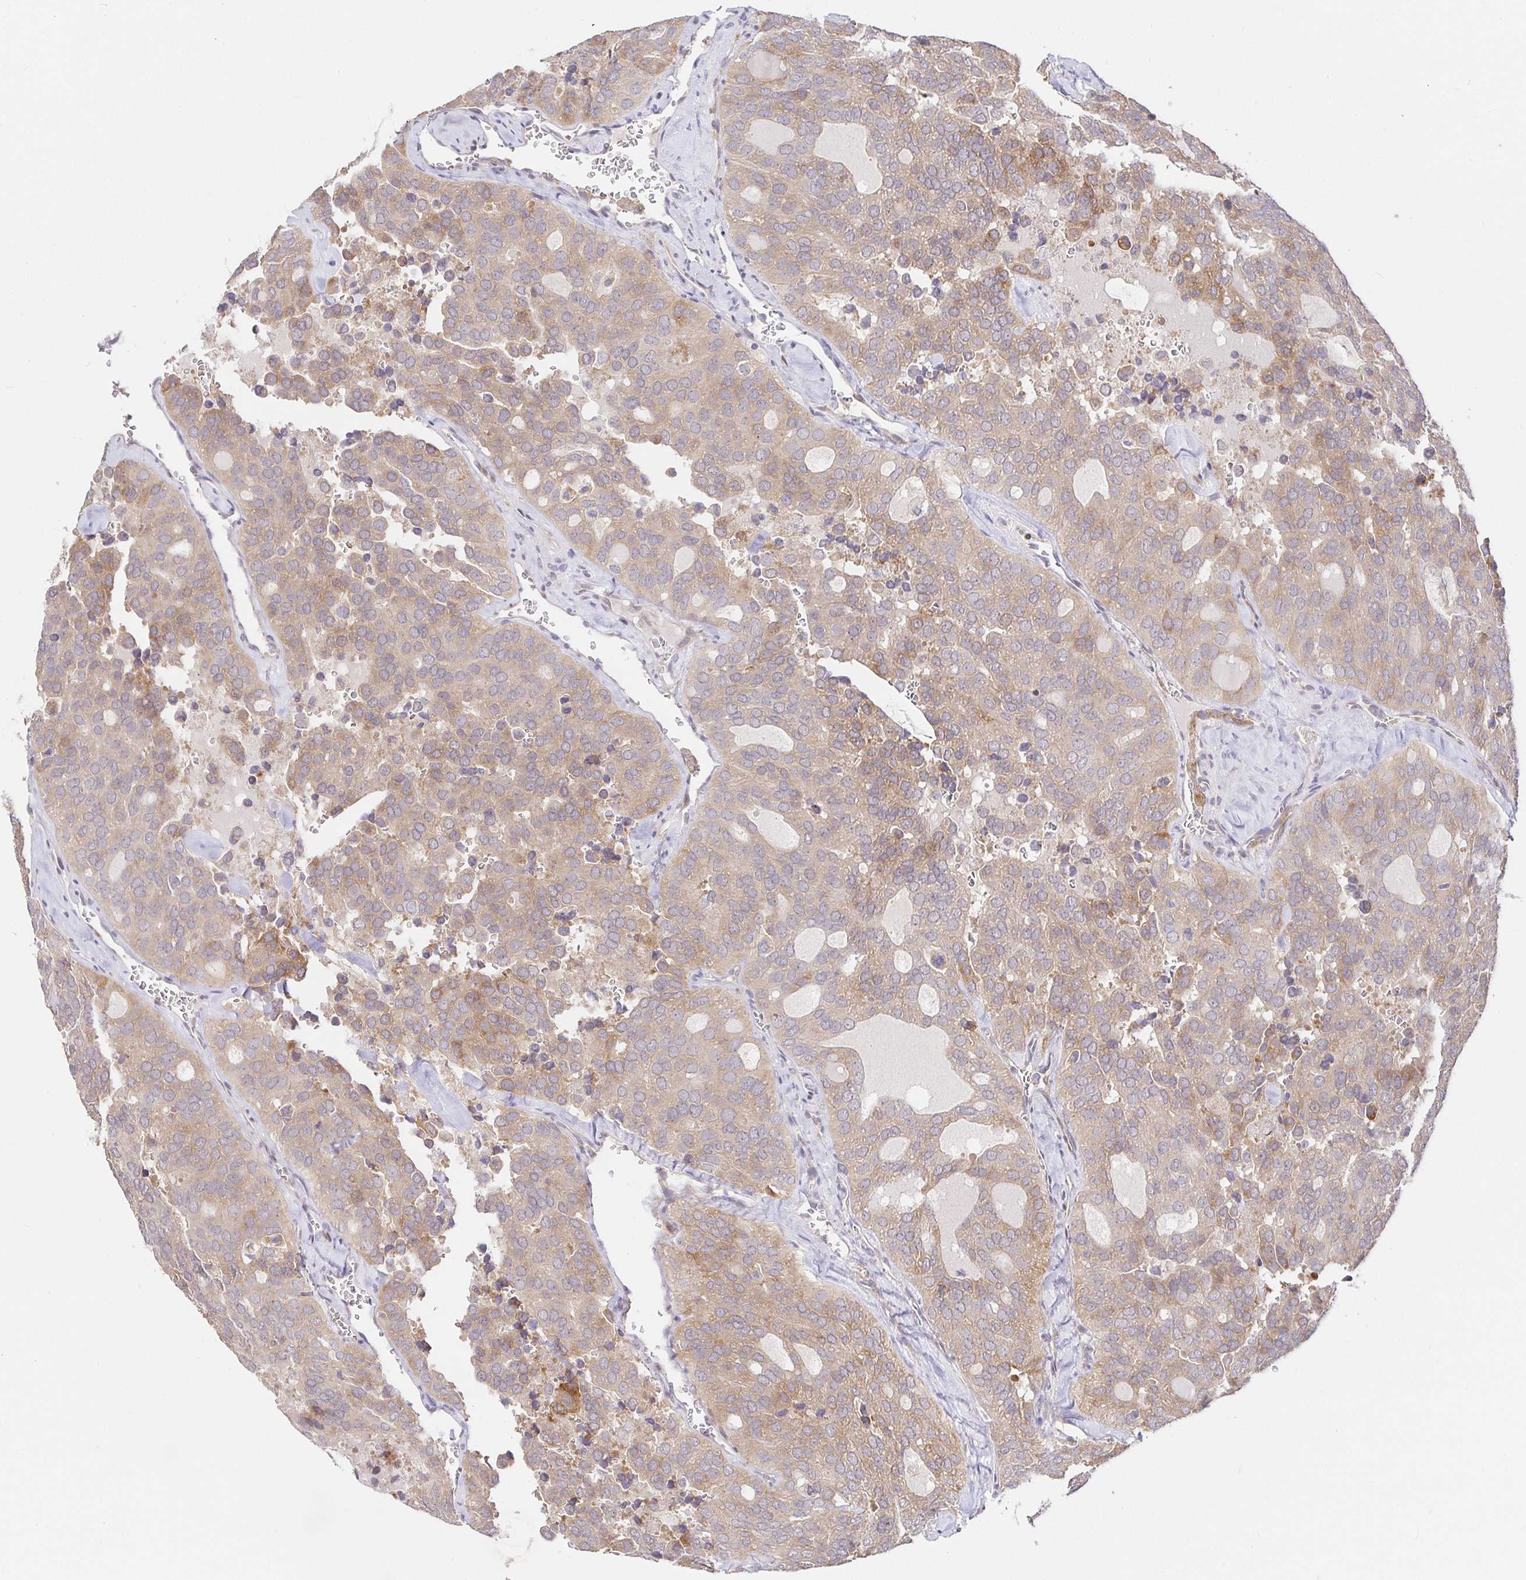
{"staining": {"intensity": "moderate", "quantity": ">75%", "location": "cytoplasmic/membranous"}, "tissue": "thyroid cancer", "cell_type": "Tumor cells", "image_type": "cancer", "snomed": [{"axis": "morphology", "description": "Follicular adenoma carcinoma, NOS"}, {"axis": "topography", "description": "Thyroid gland"}], "caption": "IHC photomicrograph of thyroid cancer (follicular adenoma carcinoma) stained for a protein (brown), which reveals medium levels of moderate cytoplasmic/membranous expression in about >75% of tumor cells.", "gene": "ZDHHC11", "patient": {"sex": "male", "age": 75}}